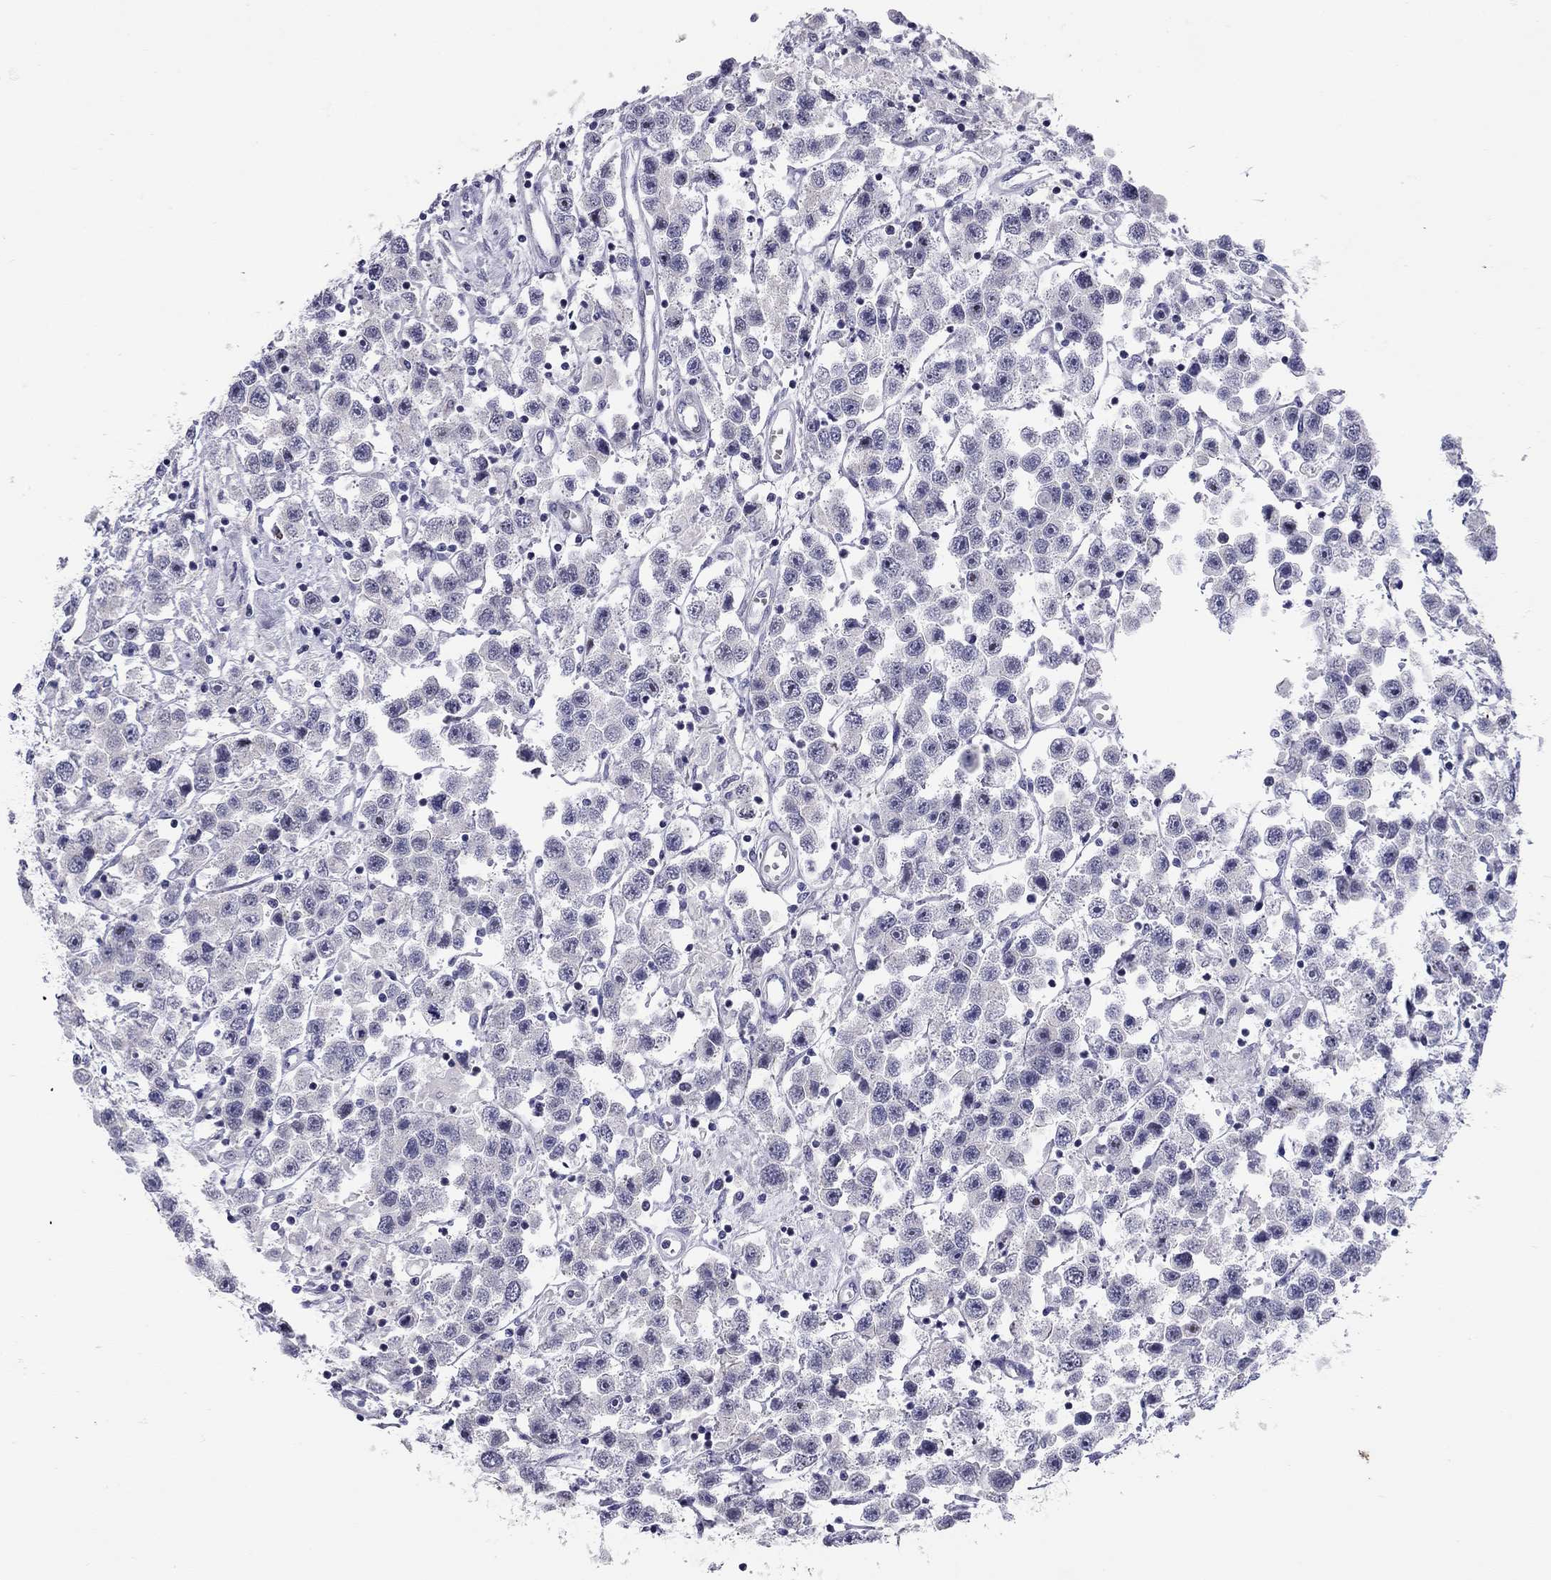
{"staining": {"intensity": "negative", "quantity": "none", "location": "none"}, "tissue": "testis cancer", "cell_type": "Tumor cells", "image_type": "cancer", "snomed": [{"axis": "morphology", "description": "Seminoma, NOS"}, {"axis": "topography", "description": "Testis"}], "caption": "Immunohistochemical staining of testis cancer (seminoma) demonstrates no significant expression in tumor cells.", "gene": "C8orf88", "patient": {"sex": "male", "age": 45}}